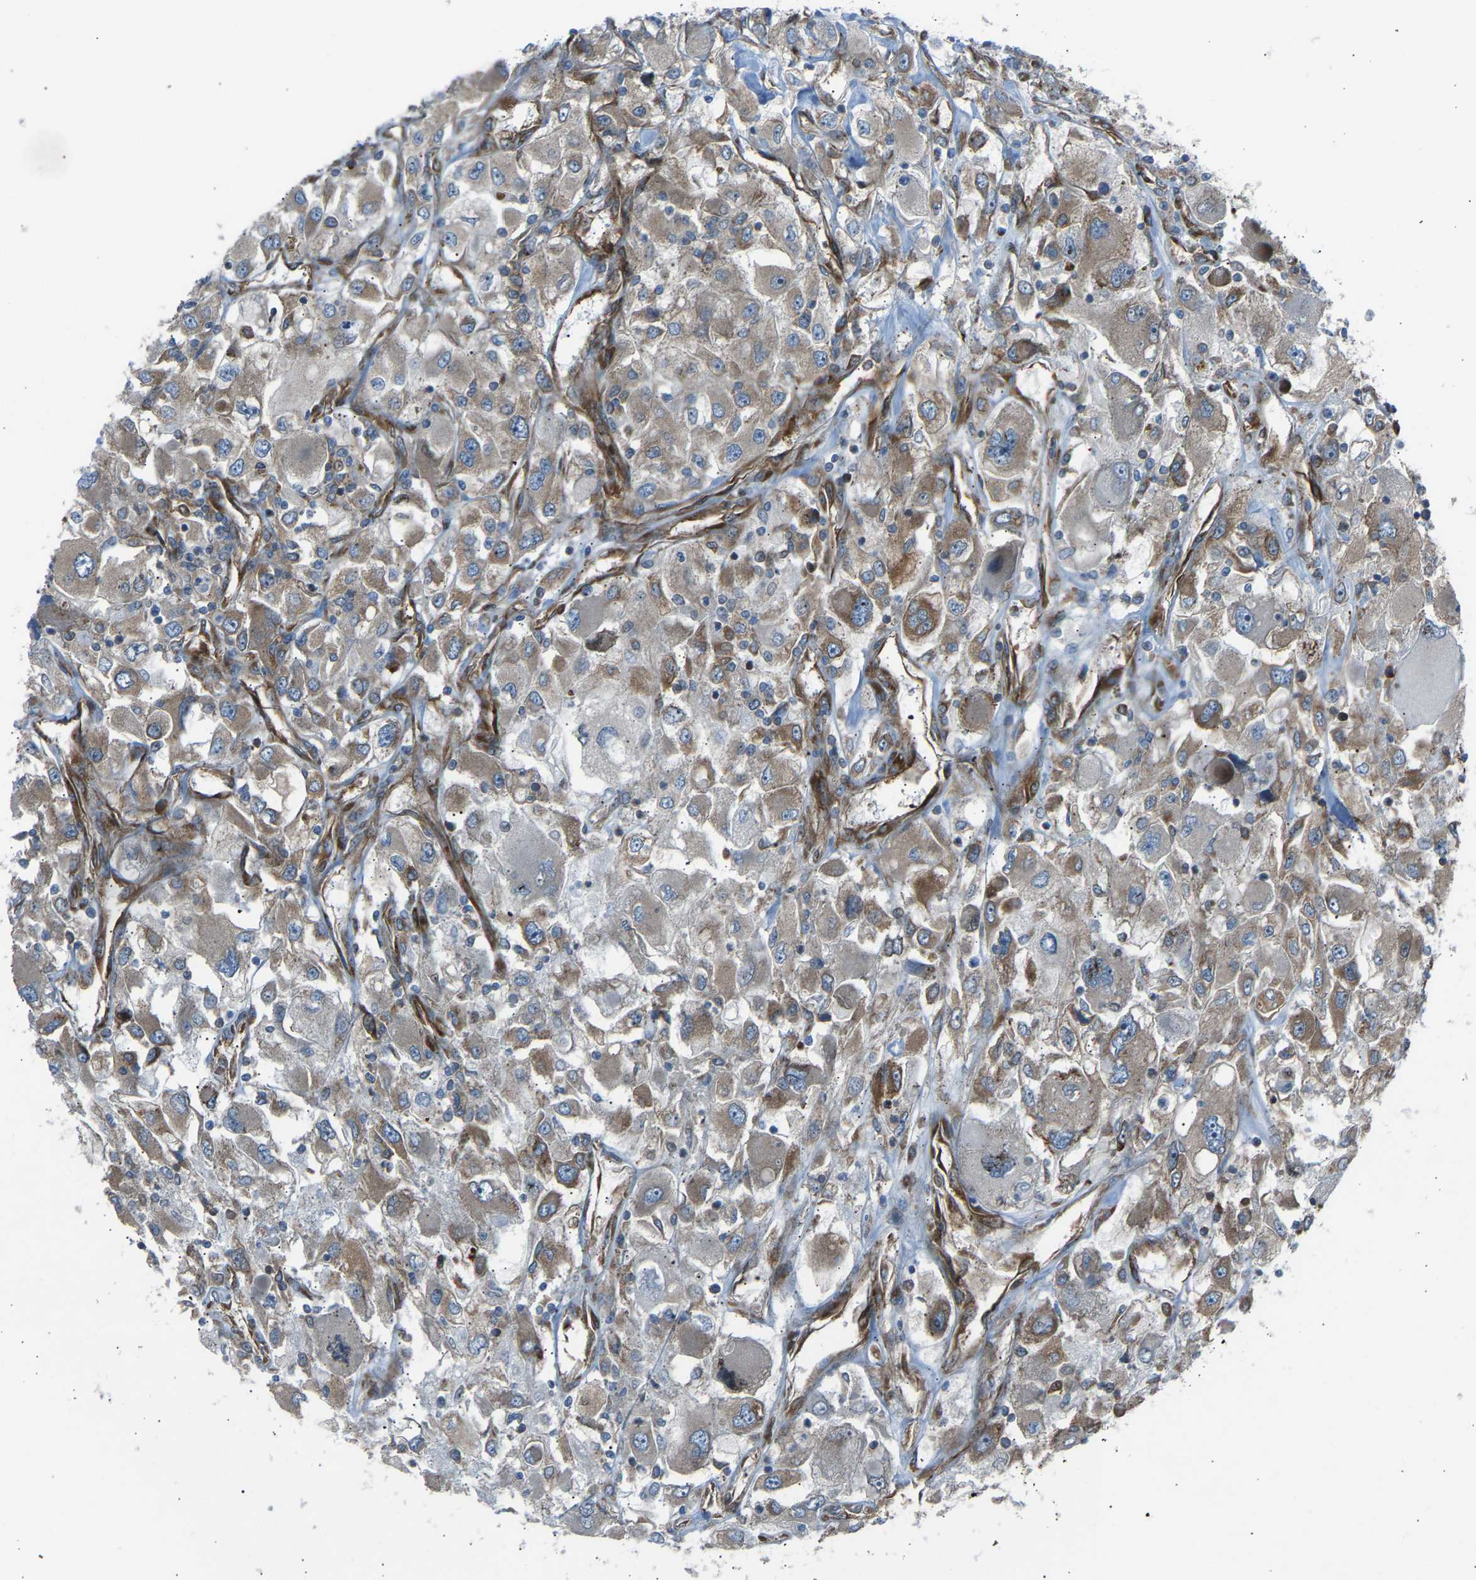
{"staining": {"intensity": "moderate", "quantity": ">75%", "location": "cytoplasmic/membranous"}, "tissue": "renal cancer", "cell_type": "Tumor cells", "image_type": "cancer", "snomed": [{"axis": "morphology", "description": "Adenocarcinoma, NOS"}, {"axis": "topography", "description": "Kidney"}], "caption": "This micrograph demonstrates renal cancer (adenocarcinoma) stained with immunohistochemistry (IHC) to label a protein in brown. The cytoplasmic/membranous of tumor cells show moderate positivity for the protein. Nuclei are counter-stained blue.", "gene": "VPS41", "patient": {"sex": "female", "age": 52}}